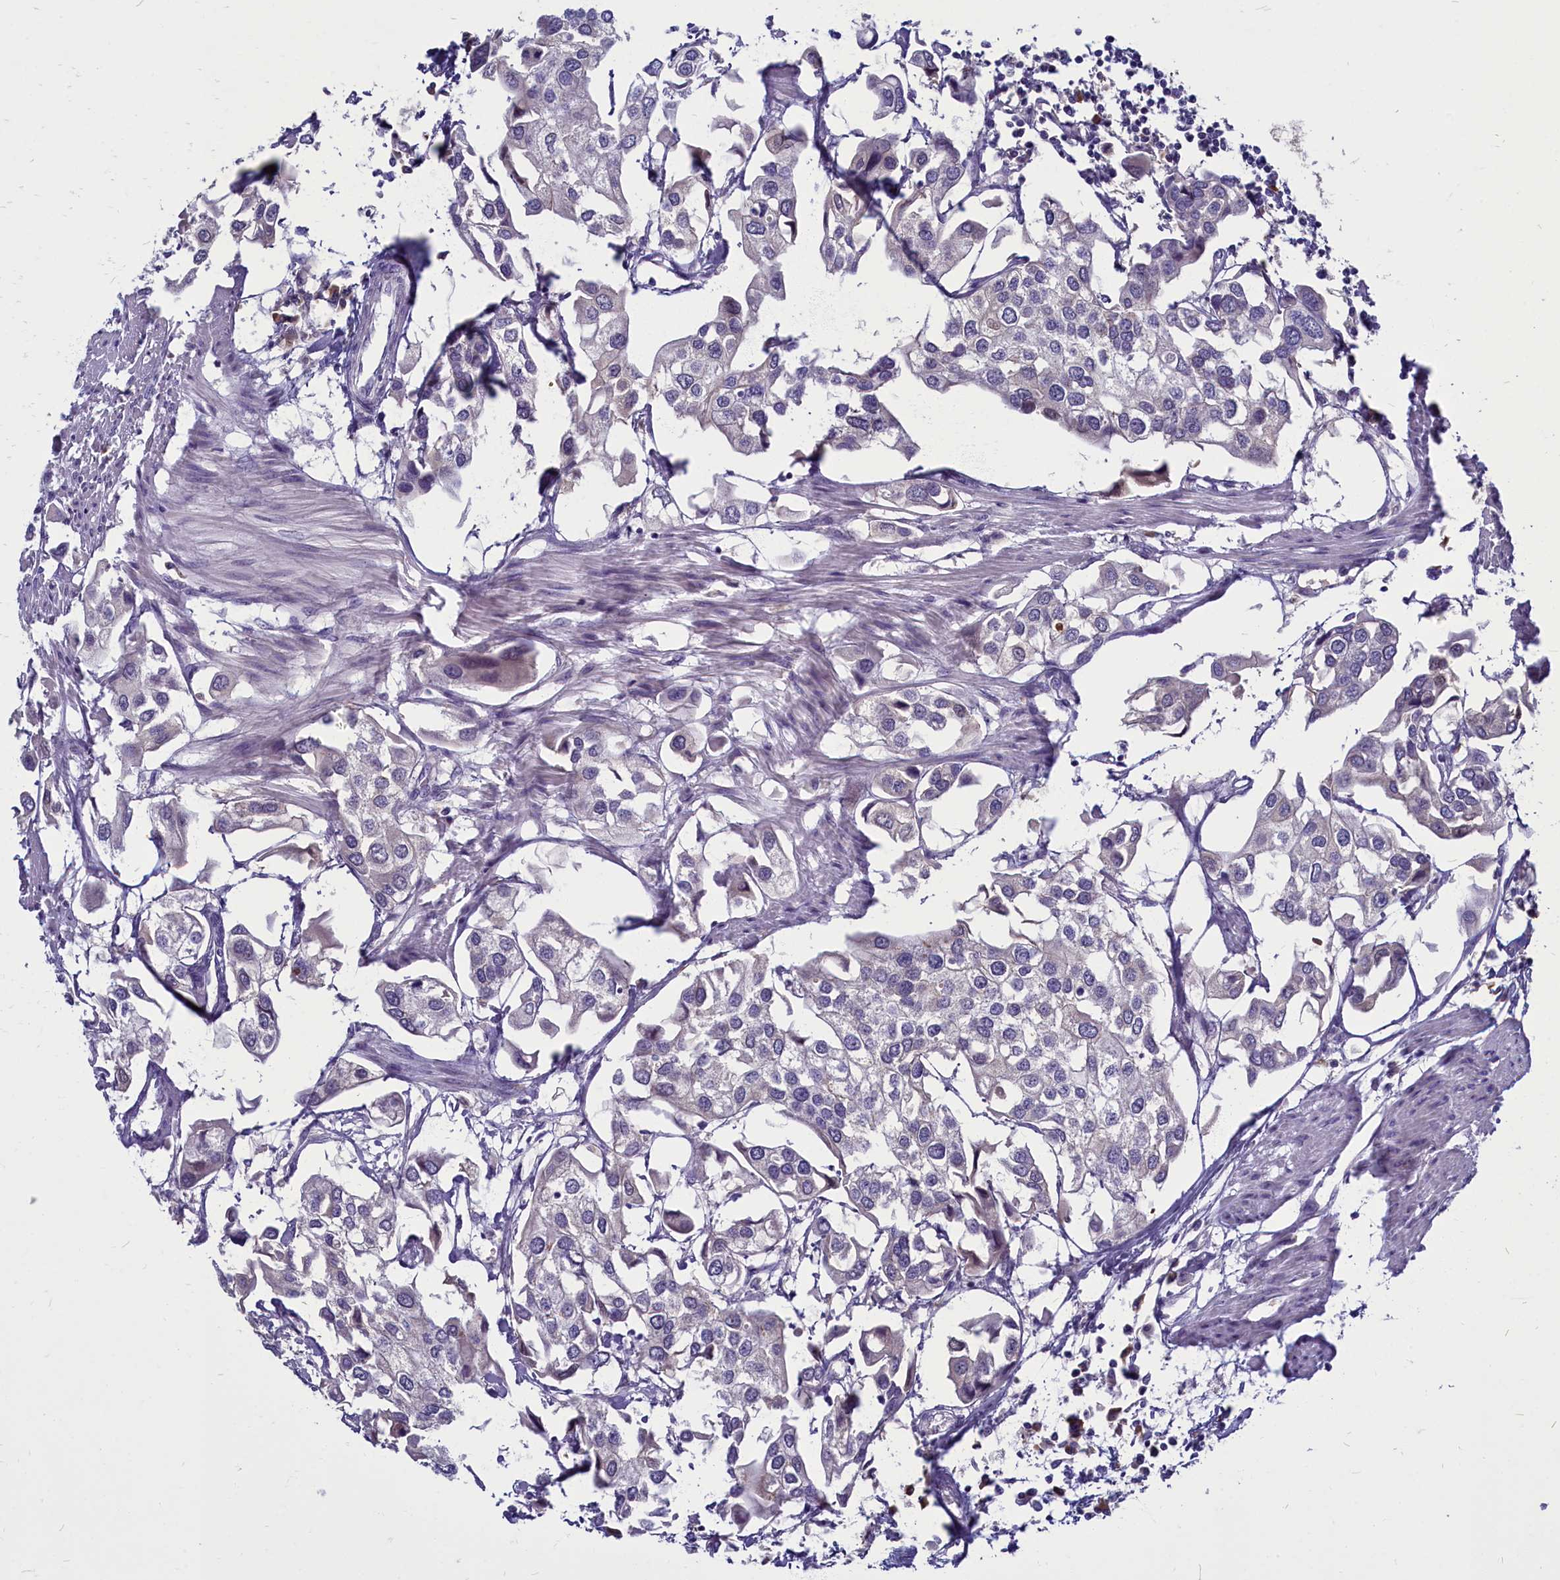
{"staining": {"intensity": "negative", "quantity": "none", "location": "none"}, "tissue": "urothelial cancer", "cell_type": "Tumor cells", "image_type": "cancer", "snomed": [{"axis": "morphology", "description": "Urothelial carcinoma, High grade"}, {"axis": "topography", "description": "Urinary bladder"}], "caption": "Protein analysis of urothelial cancer demonstrates no significant expression in tumor cells.", "gene": "SV2C", "patient": {"sex": "male", "age": 64}}